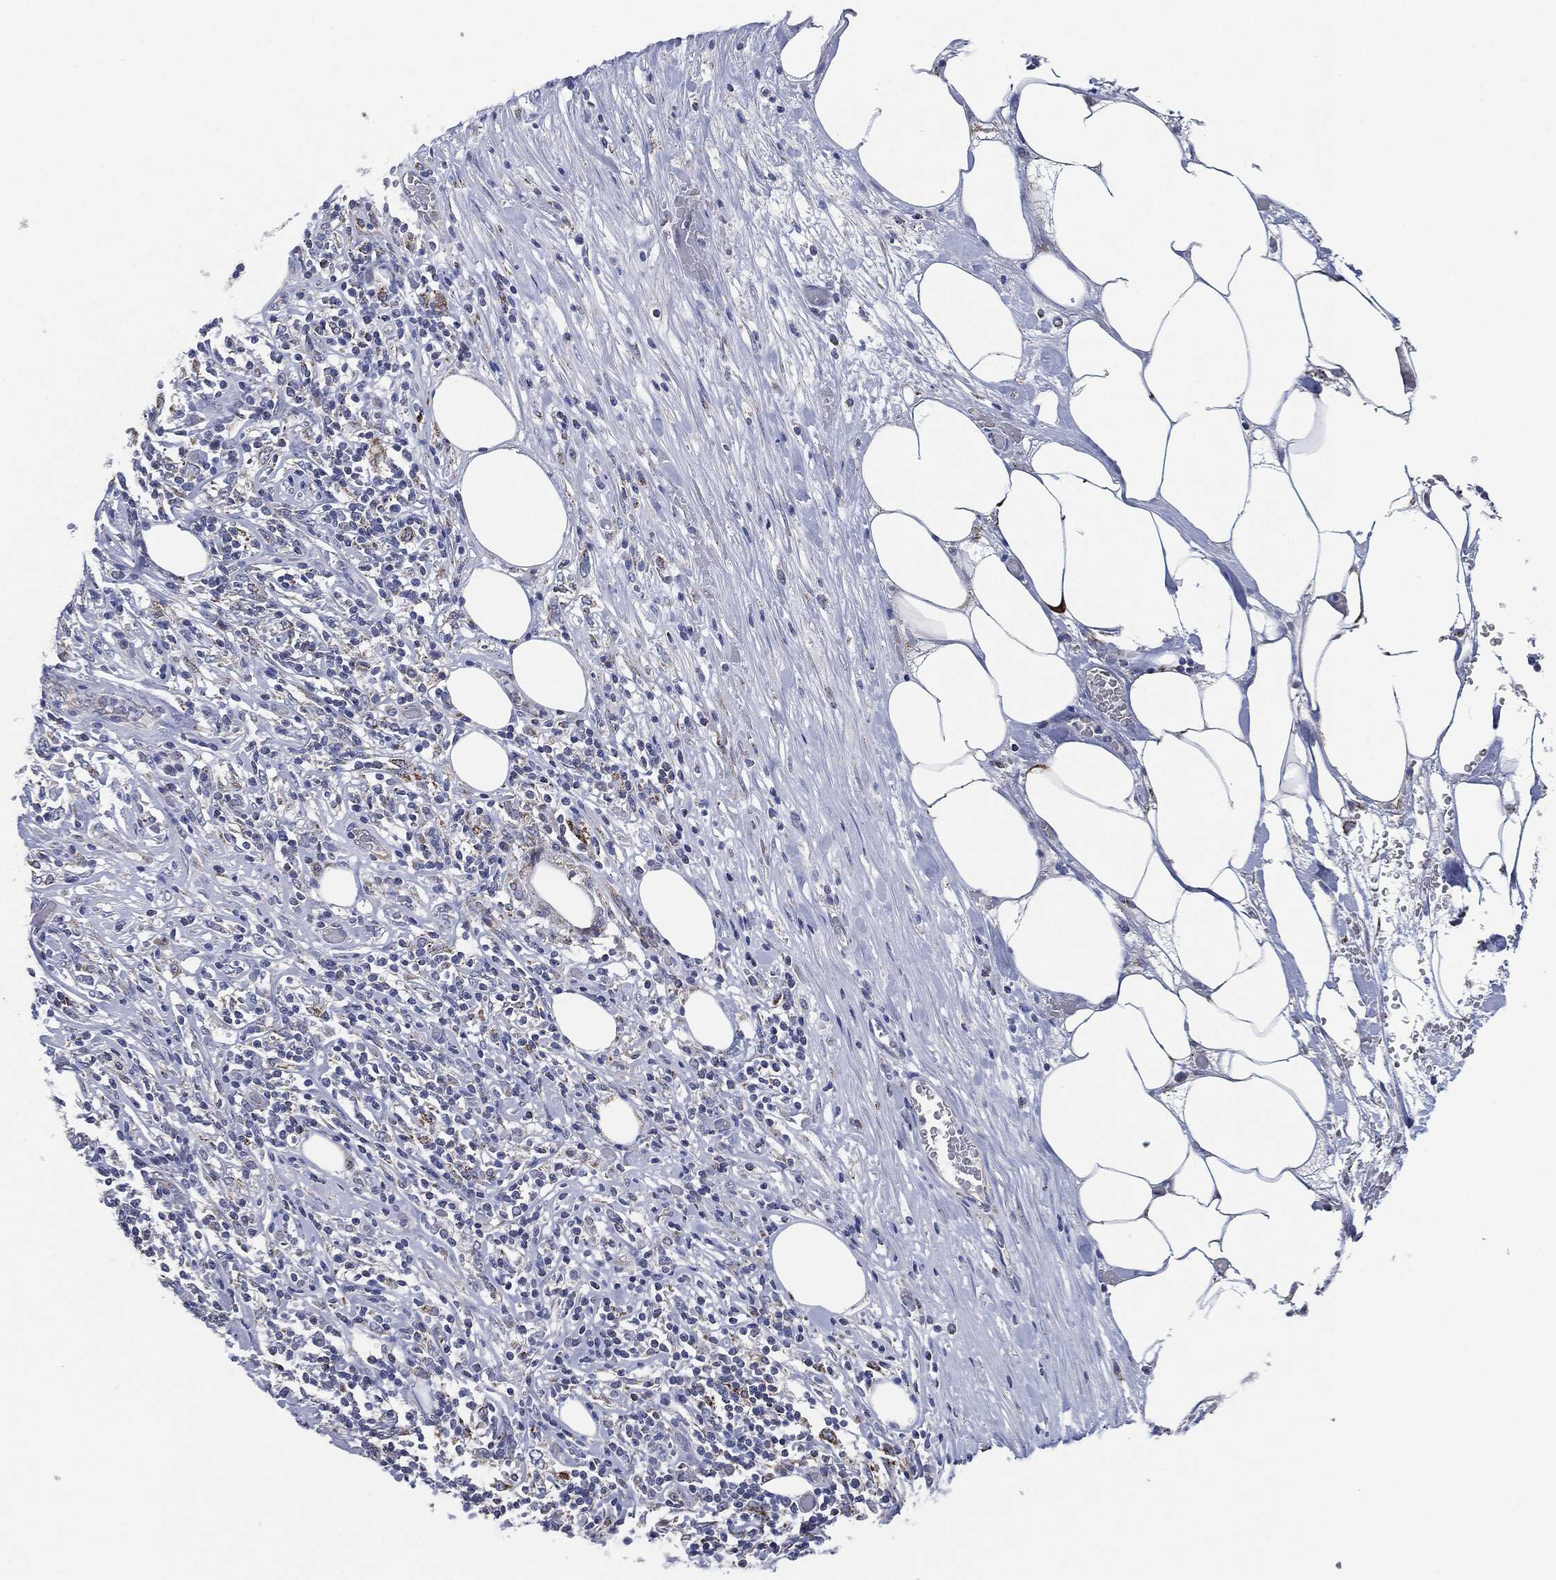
{"staining": {"intensity": "negative", "quantity": "none", "location": "none"}, "tissue": "lymphoma", "cell_type": "Tumor cells", "image_type": "cancer", "snomed": [{"axis": "morphology", "description": "Malignant lymphoma, non-Hodgkin's type, High grade"}, {"axis": "topography", "description": "Lymph node"}], "caption": "Tumor cells are negative for brown protein staining in lymphoma.", "gene": "SHROOM2", "patient": {"sex": "female", "age": 84}}